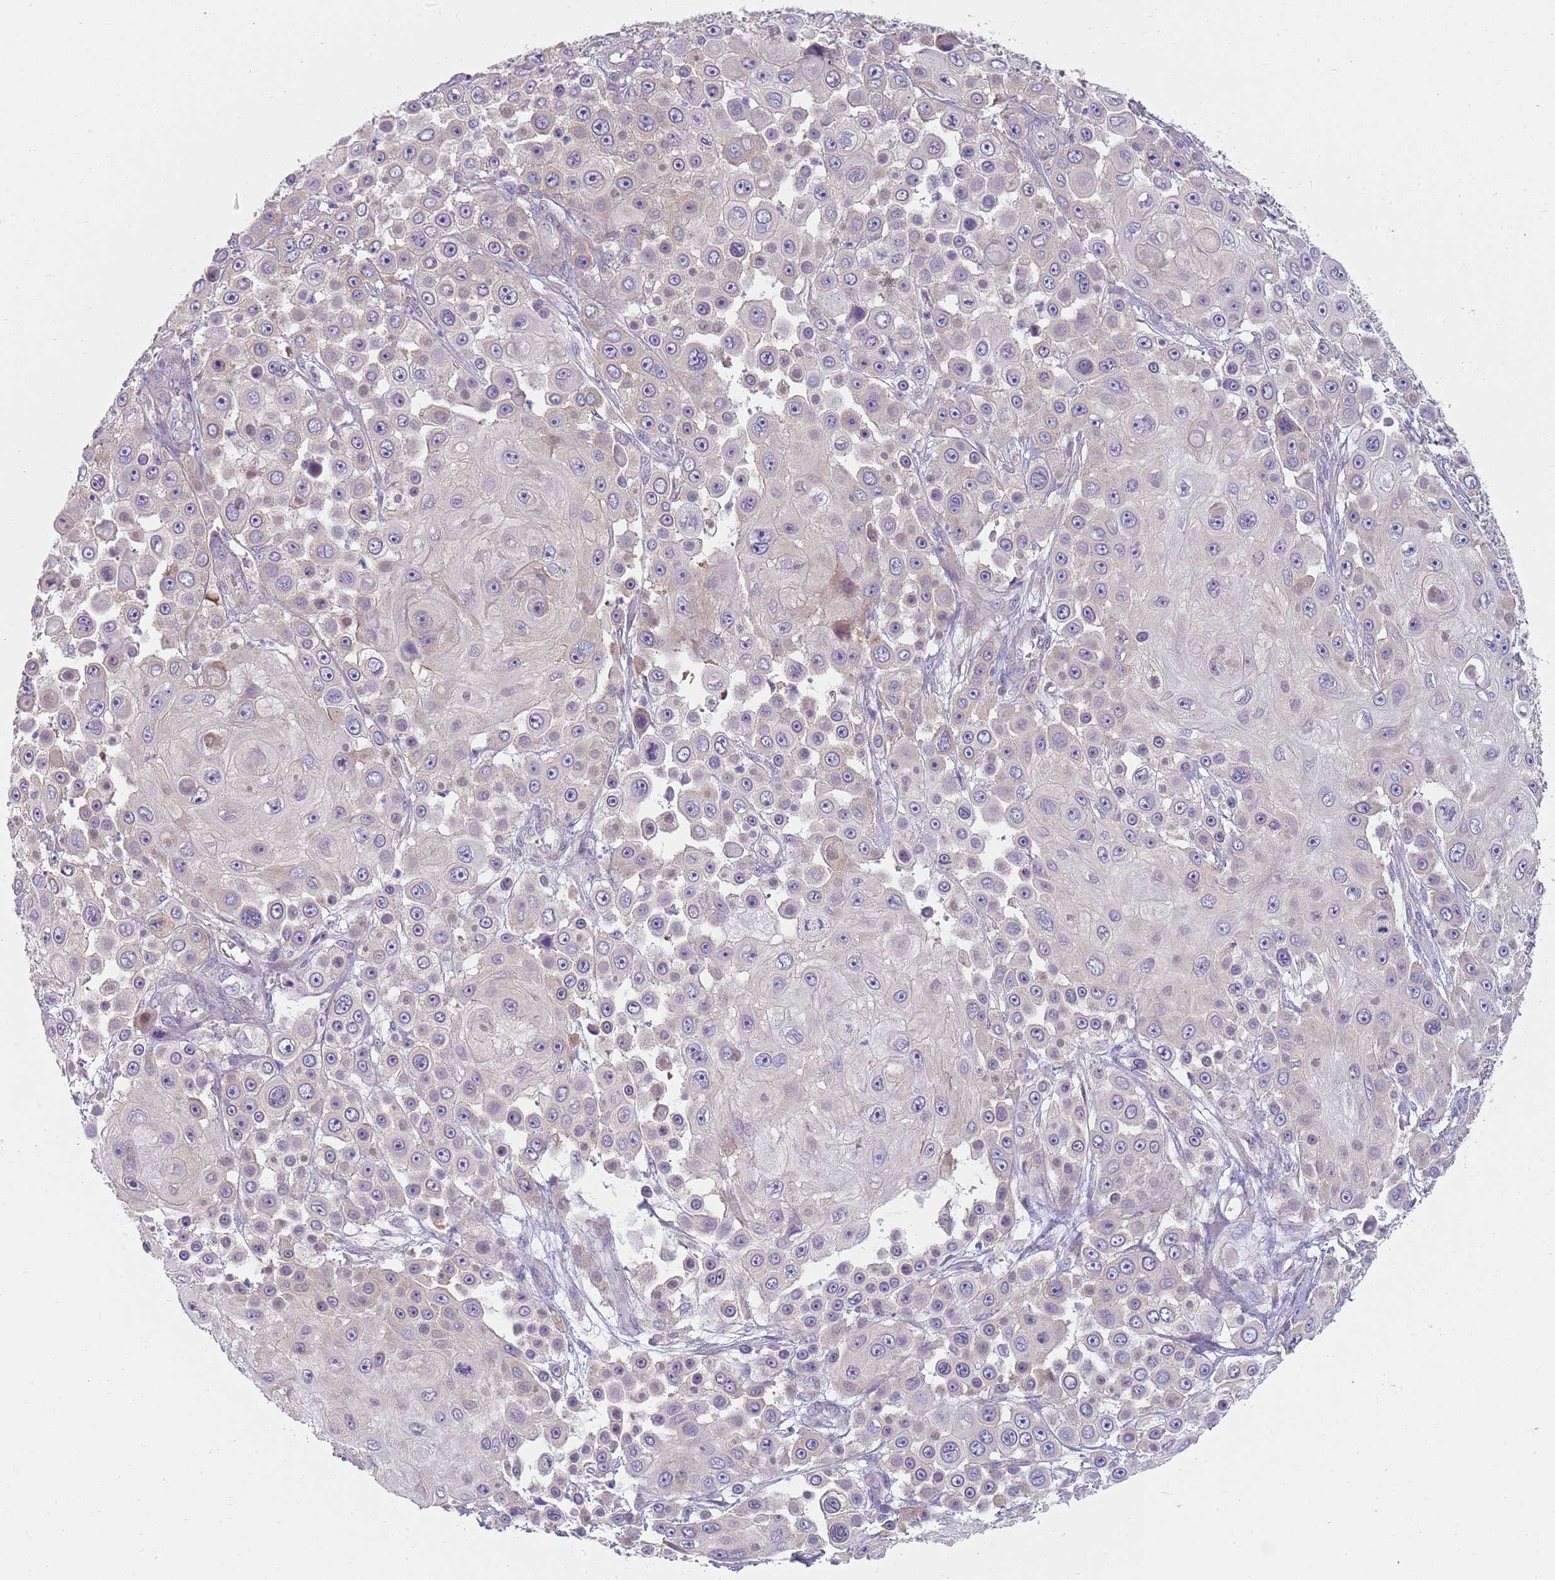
{"staining": {"intensity": "negative", "quantity": "none", "location": "none"}, "tissue": "skin cancer", "cell_type": "Tumor cells", "image_type": "cancer", "snomed": [{"axis": "morphology", "description": "Squamous cell carcinoma, NOS"}, {"axis": "topography", "description": "Skin"}], "caption": "This photomicrograph is of squamous cell carcinoma (skin) stained with IHC to label a protein in brown with the nuclei are counter-stained blue. There is no expression in tumor cells.", "gene": "SLC26A6", "patient": {"sex": "male", "age": 67}}